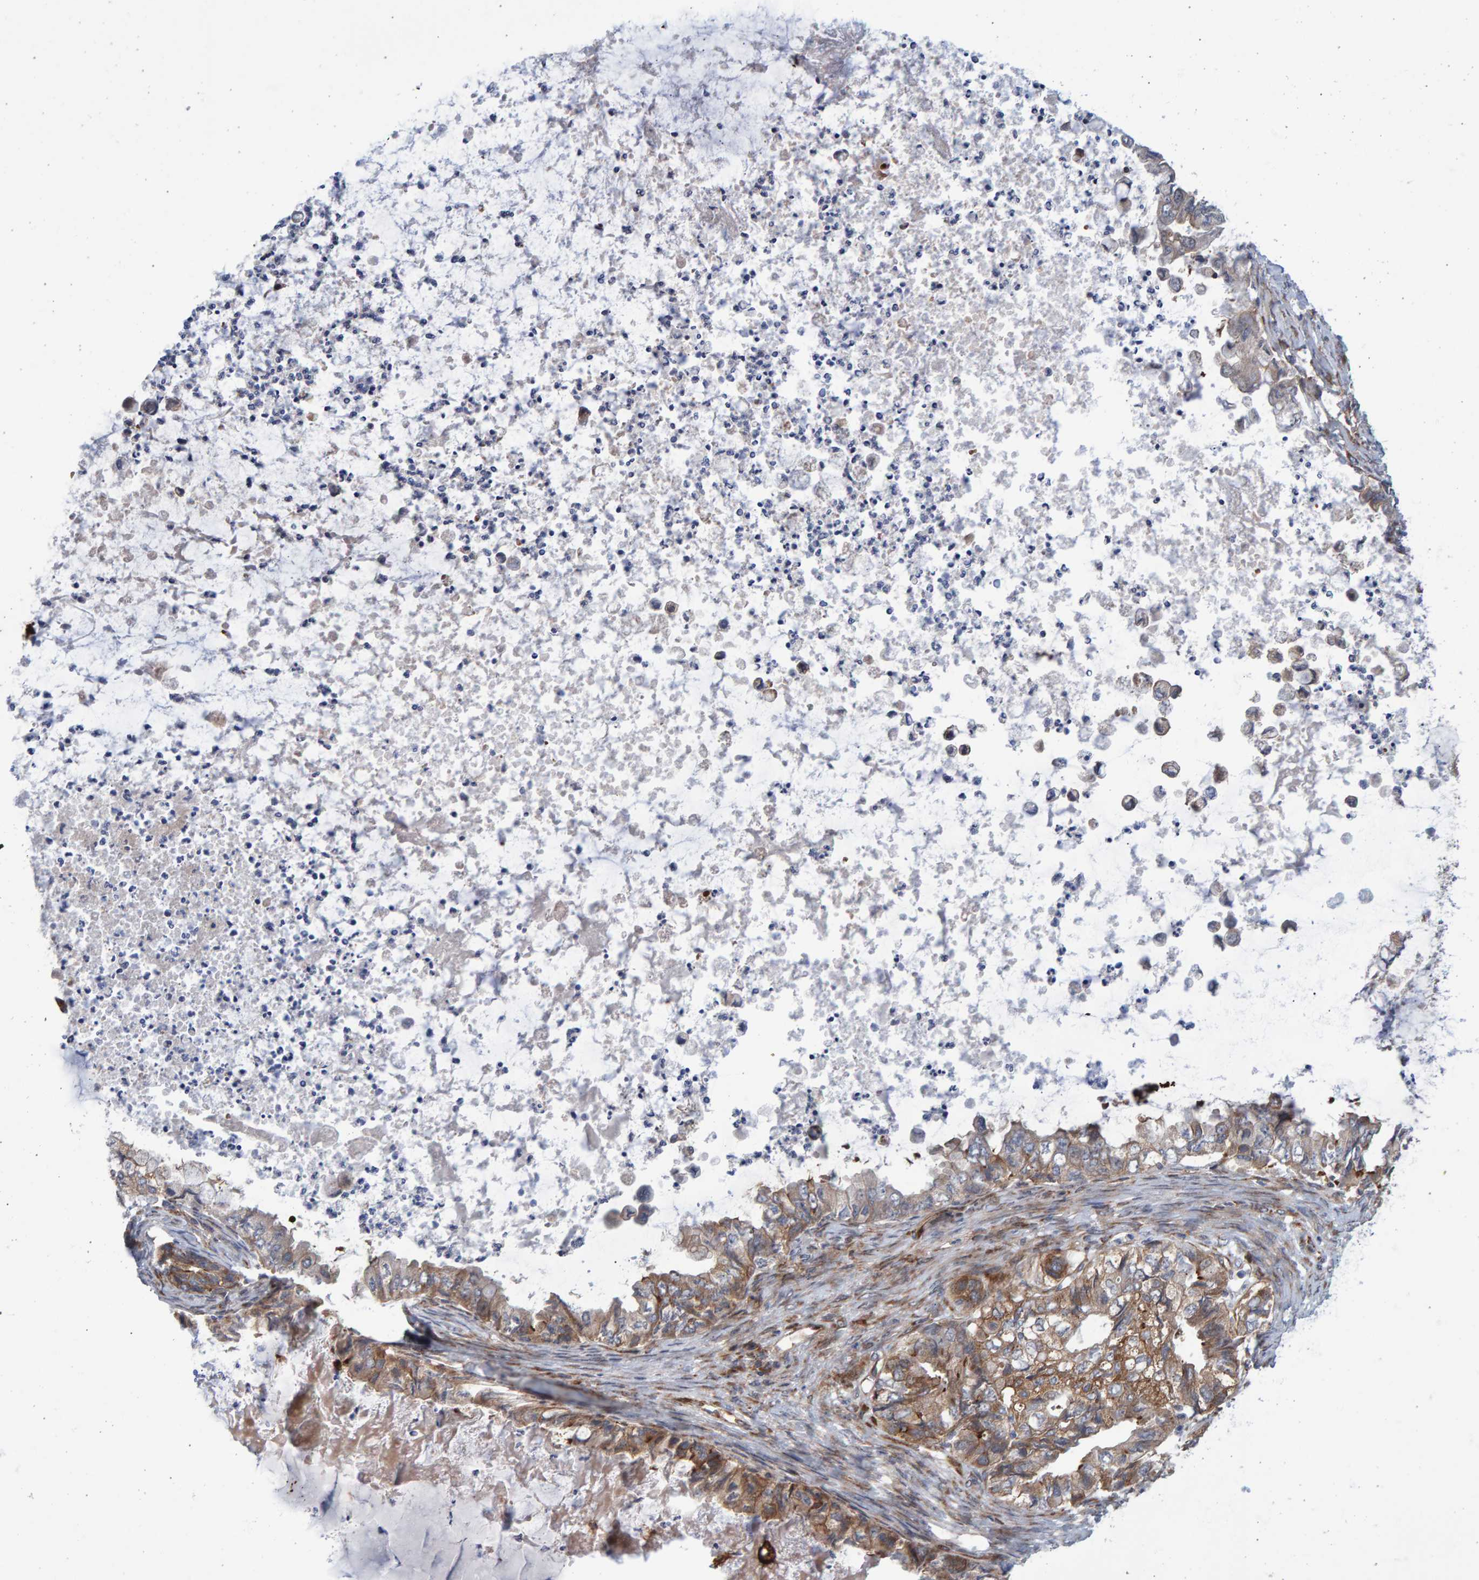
{"staining": {"intensity": "moderate", "quantity": ">75%", "location": "cytoplasmic/membranous"}, "tissue": "ovarian cancer", "cell_type": "Tumor cells", "image_type": "cancer", "snomed": [{"axis": "morphology", "description": "Cystadenocarcinoma, mucinous, NOS"}, {"axis": "topography", "description": "Ovary"}], "caption": "Moderate cytoplasmic/membranous expression is present in about >75% of tumor cells in ovarian cancer (mucinous cystadenocarcinoma).", "gene": "LRBA", "patient": {"sex": "female", "age": 80}}